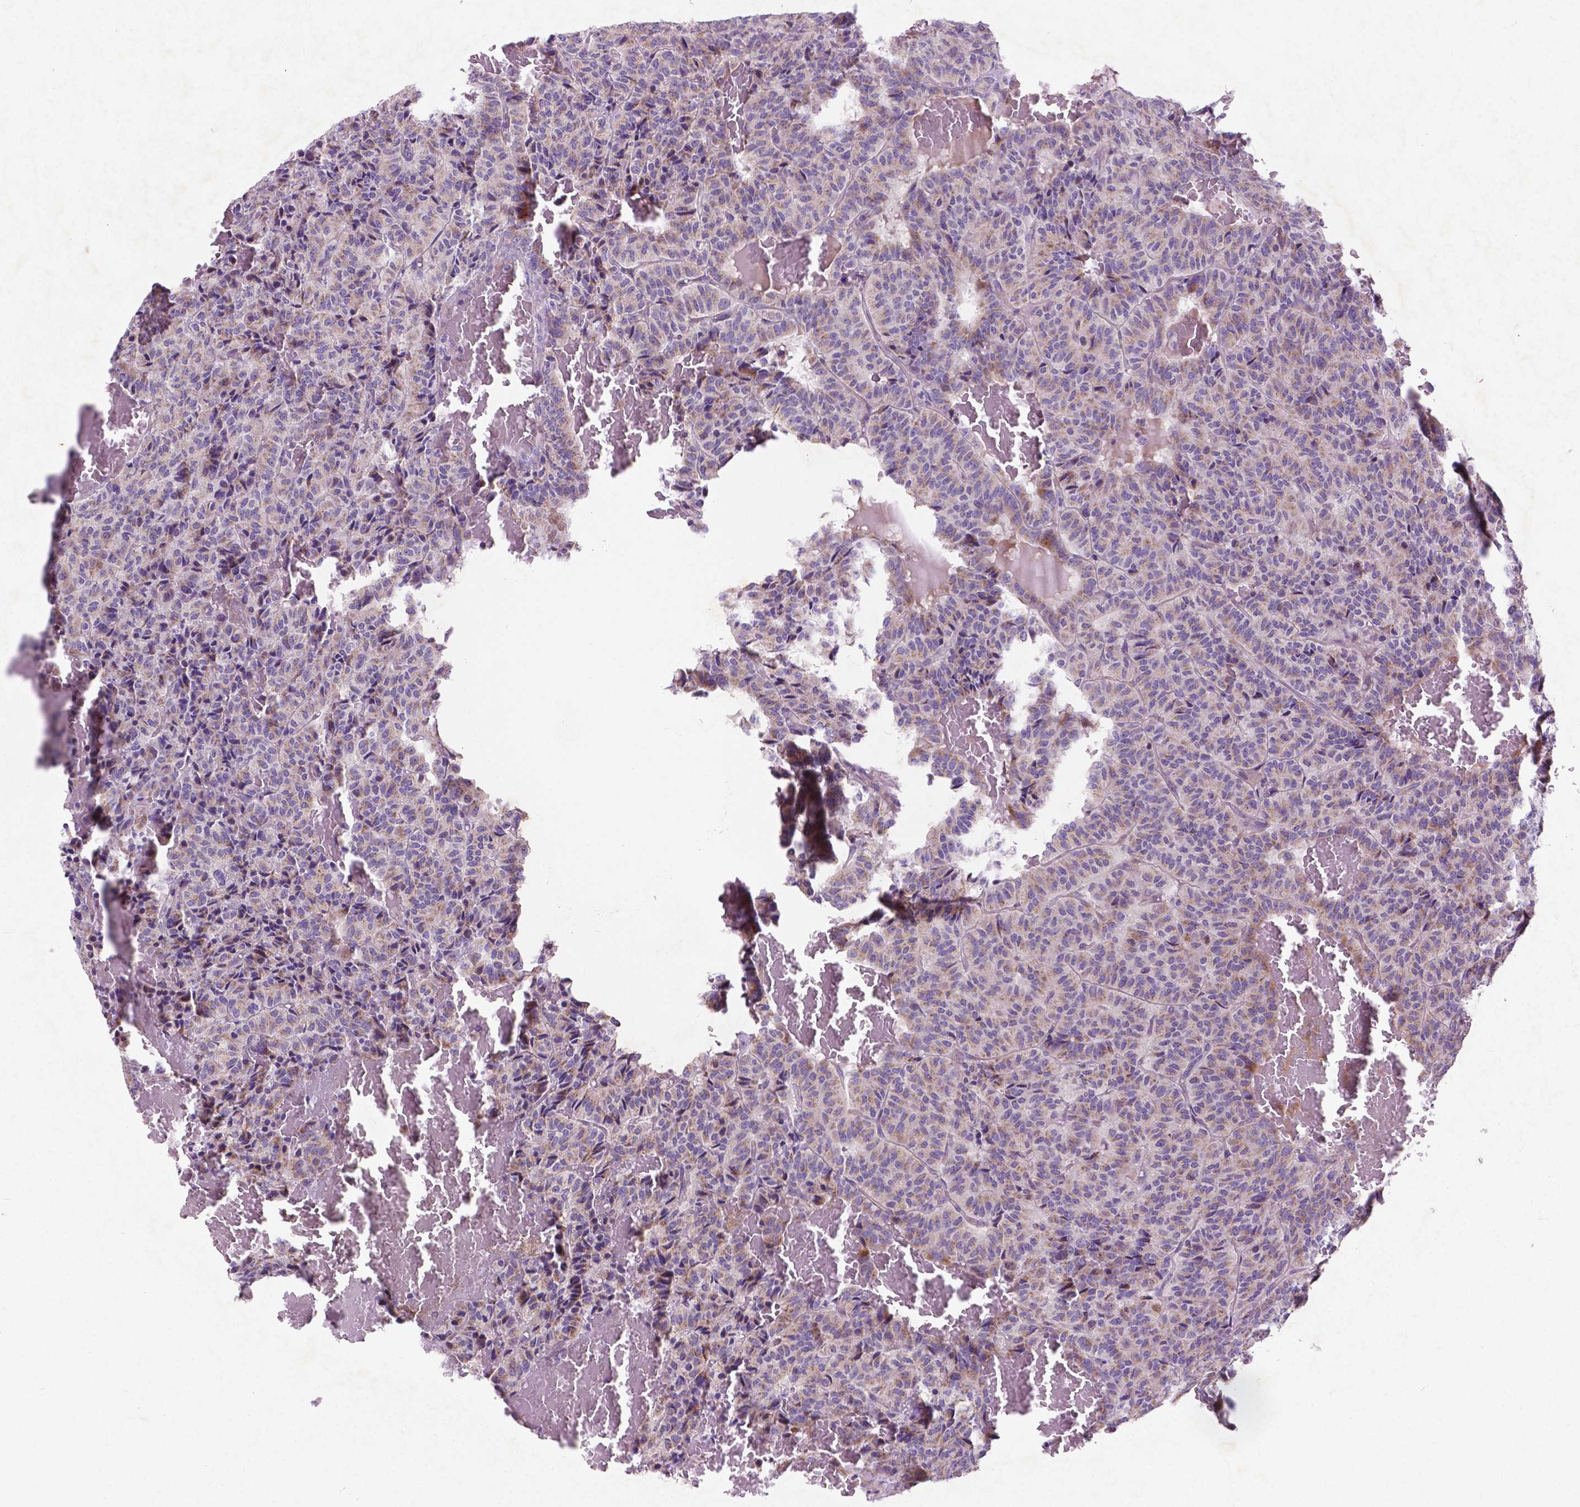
{"staining": {"intensity": "weak", "quantity": ">75%", "location": "cytoplasmic/membranous"}, "tissue": "carcinoid", "cell_type": "Tumor cells", "image_type": "cancer", "snomed": [{"axis": "morphology", "description": "Carcinoid, malignant, NOS"}, {"axis": "topography", "description": "Lung"}], "caption": "Protein staining of carcinoid tissue reveals weak cytoplasmic/membranous expression in about >75% of tumor cells.", "gene": "ATG4D", "patient": {"sex": "male", "age": 70}}